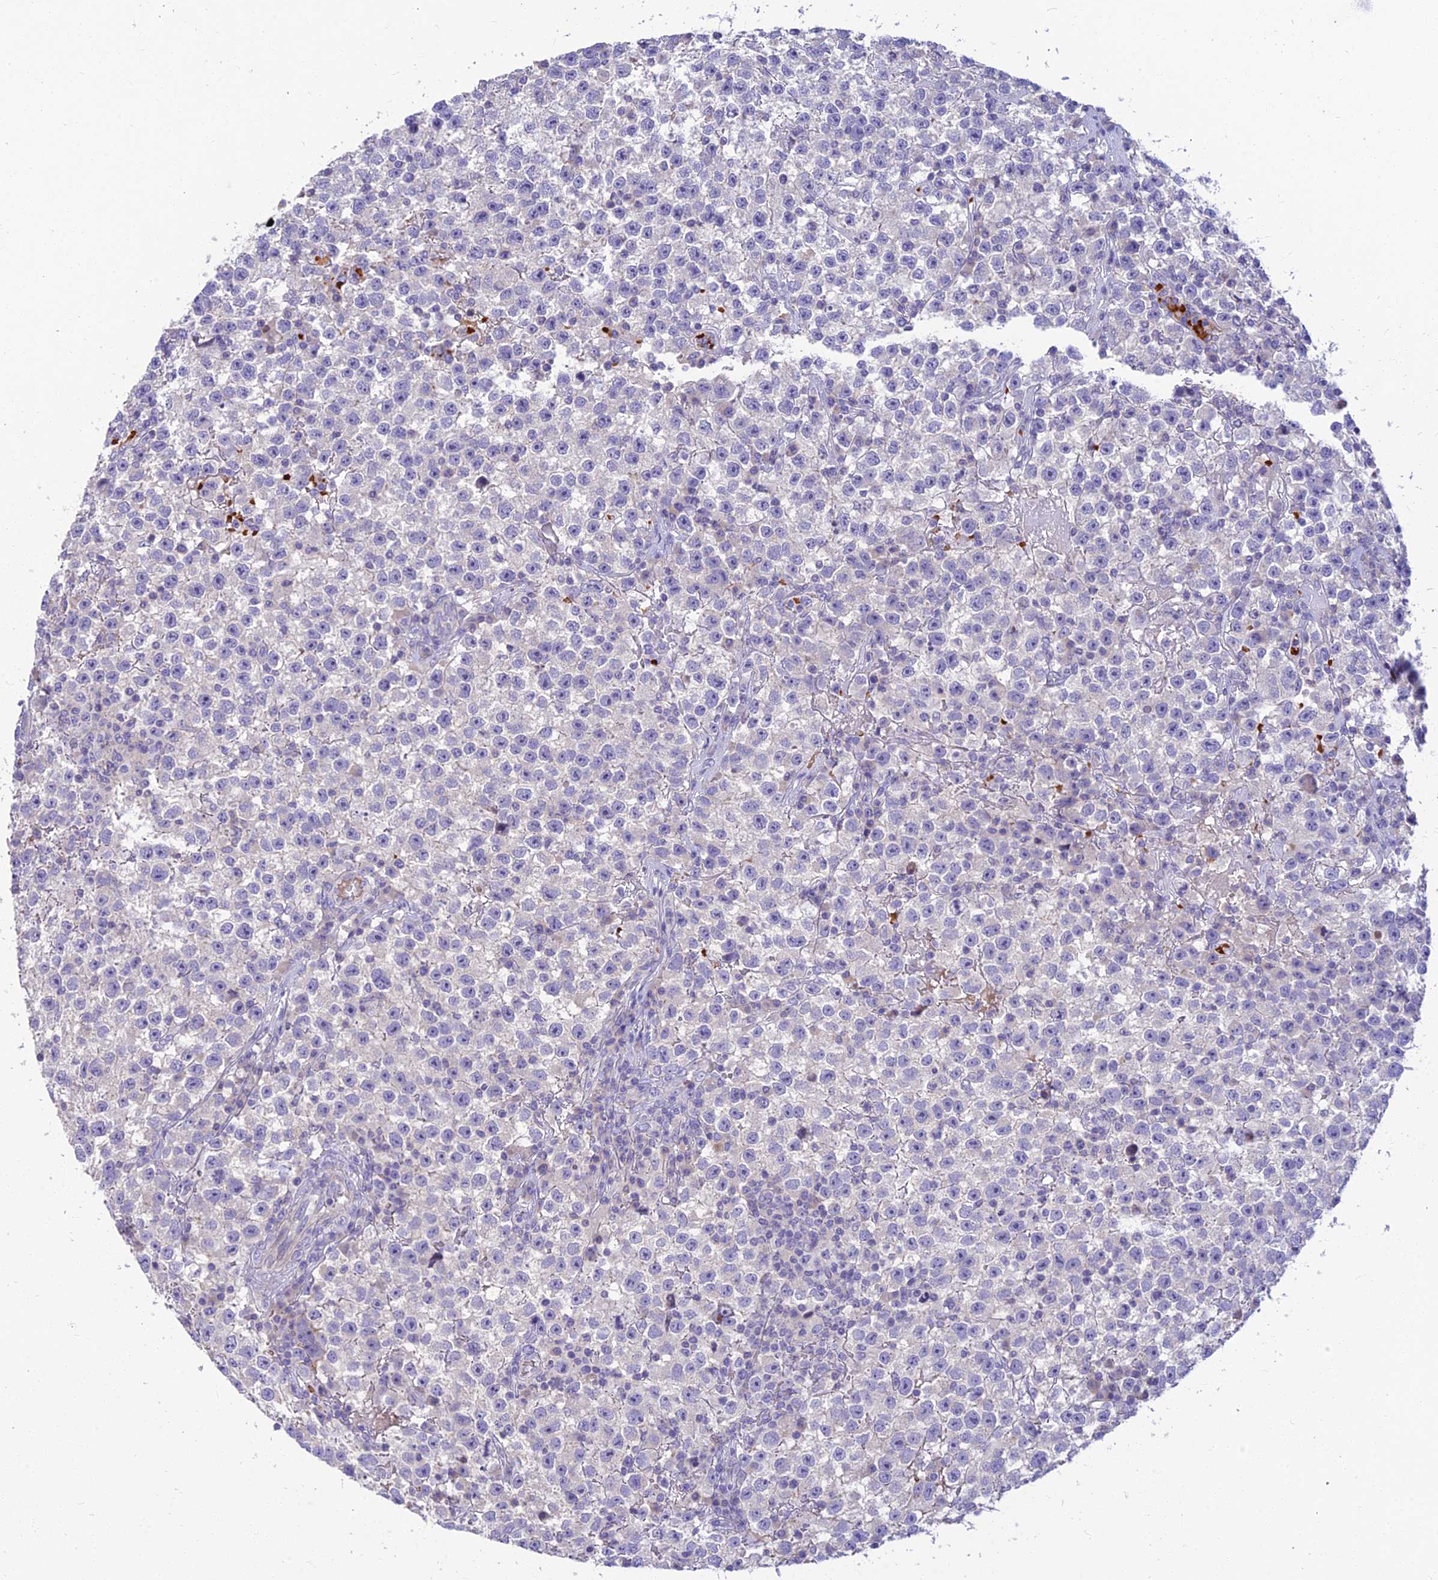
{"staining": {"intensity": "negative", "quantity": "none", "location": "none"}, "tissue": "testis cancer", "cell_type": "Tumor cells", "image_type": "cancer", "snomed": [{"axis": "morphology", "description": "Seminoma, NOS"}, {"axis": "topography", "description": "Testis"}], "caption": "Micrograph shows no significant protein positivity in tumor cells of testis cancer (seminoma).", "gene": "CLIP4", "patient": {"sex": "male", "age": 22}}